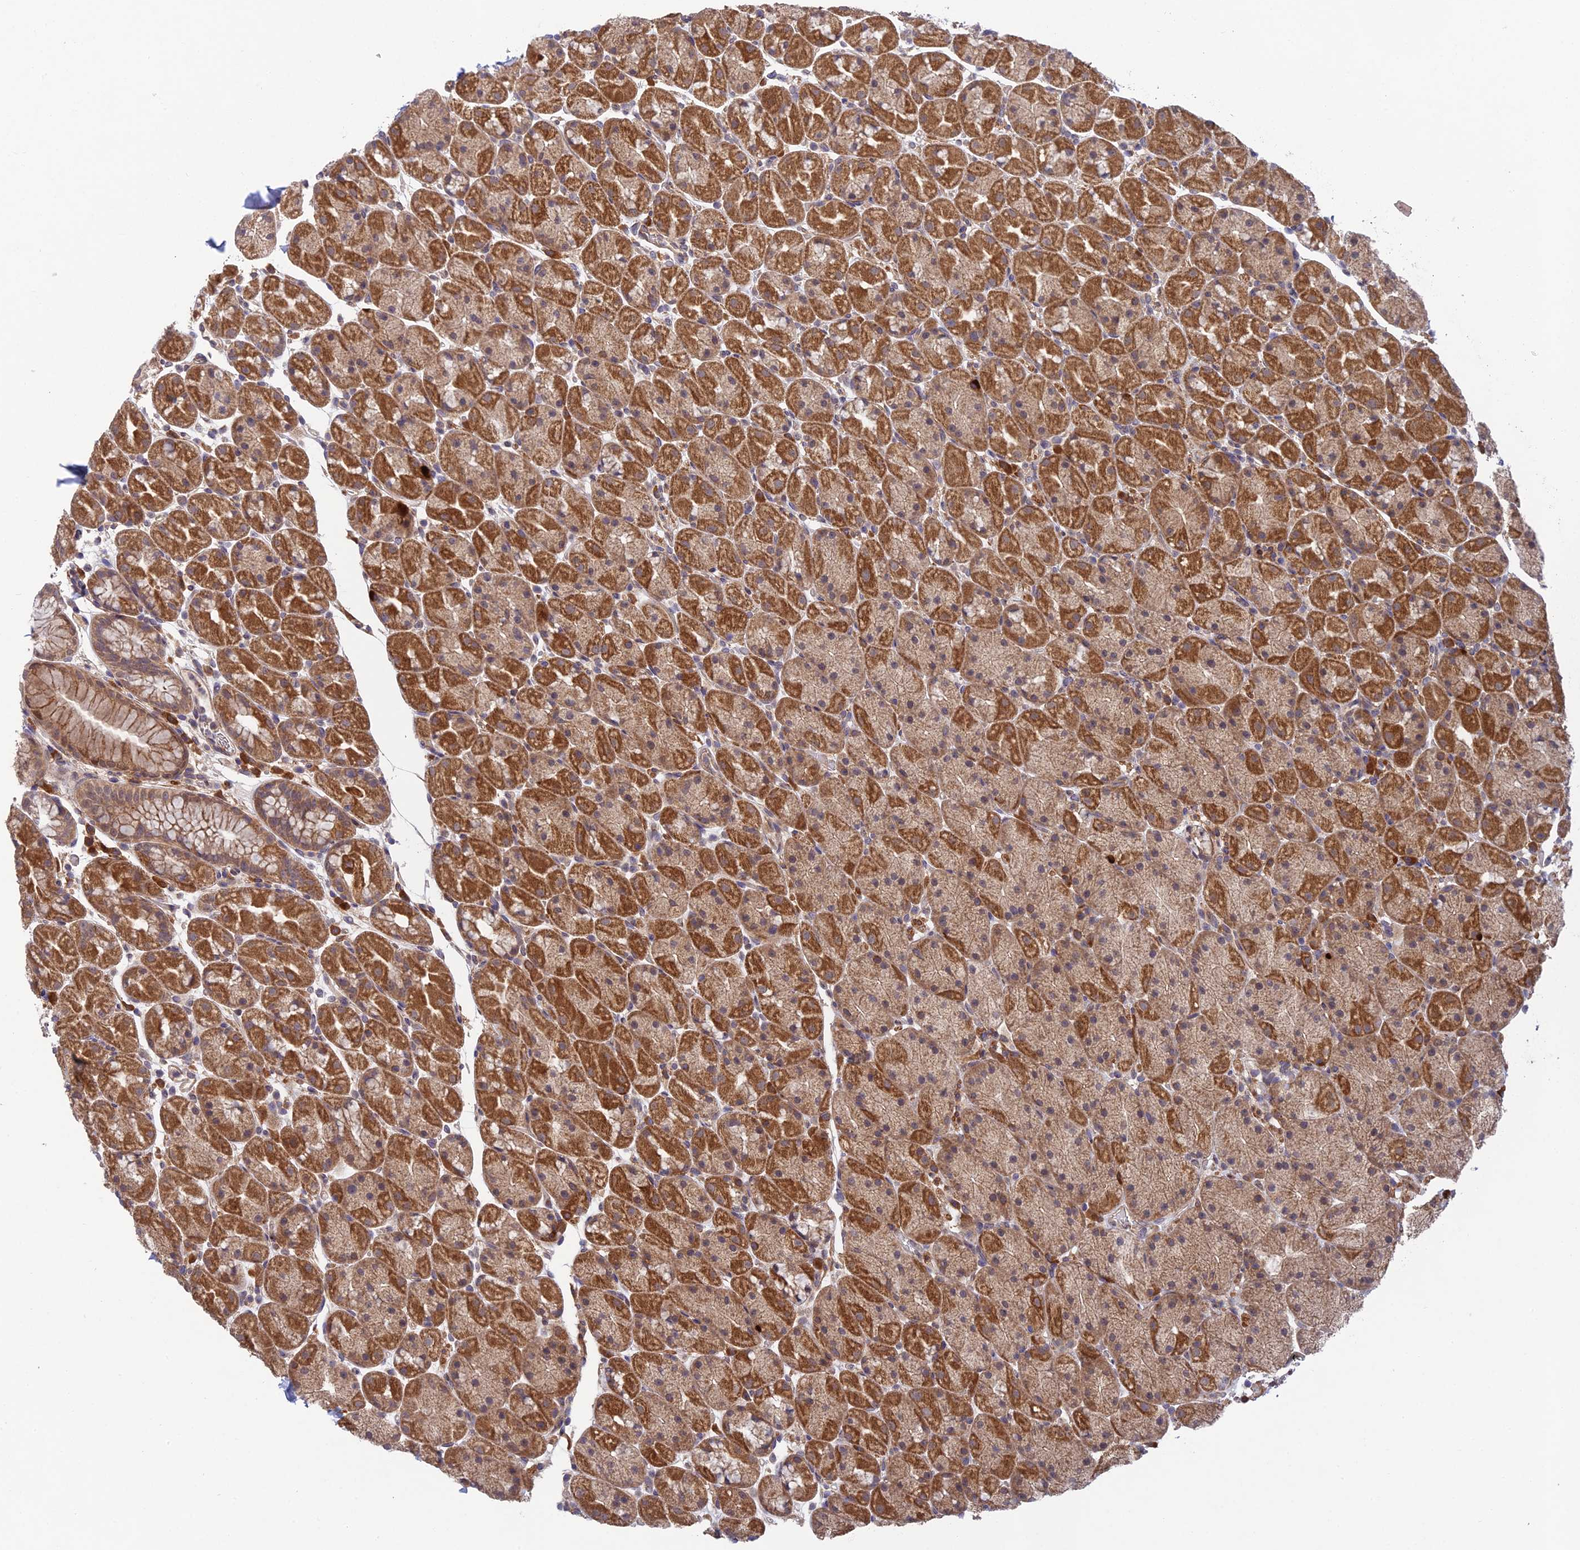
{"staining": {"intensity": "strong", "quantity": ">75%", "location": "cytoplasmic/membranous"}, "tissue": "stomach", "cell_type": "Glandular cells", "image_type": "normal", "snomed": [{"axis": "morphology", "description": "Normal tissue, NOS"}, {"axis": "topography", "description": "Stomach, upper"}, {"axis": "topography", "description": "Stomach, lower"}], "caption": "Protein expression analysis of normal stomach reveals strong cytoplasmic/membranous expression in about >75% of glandular cells. (DAB IHC with brightfield microscopy, high magnification).", "gene": "UROS", "patient": {"sex": "male", "age": 67}}